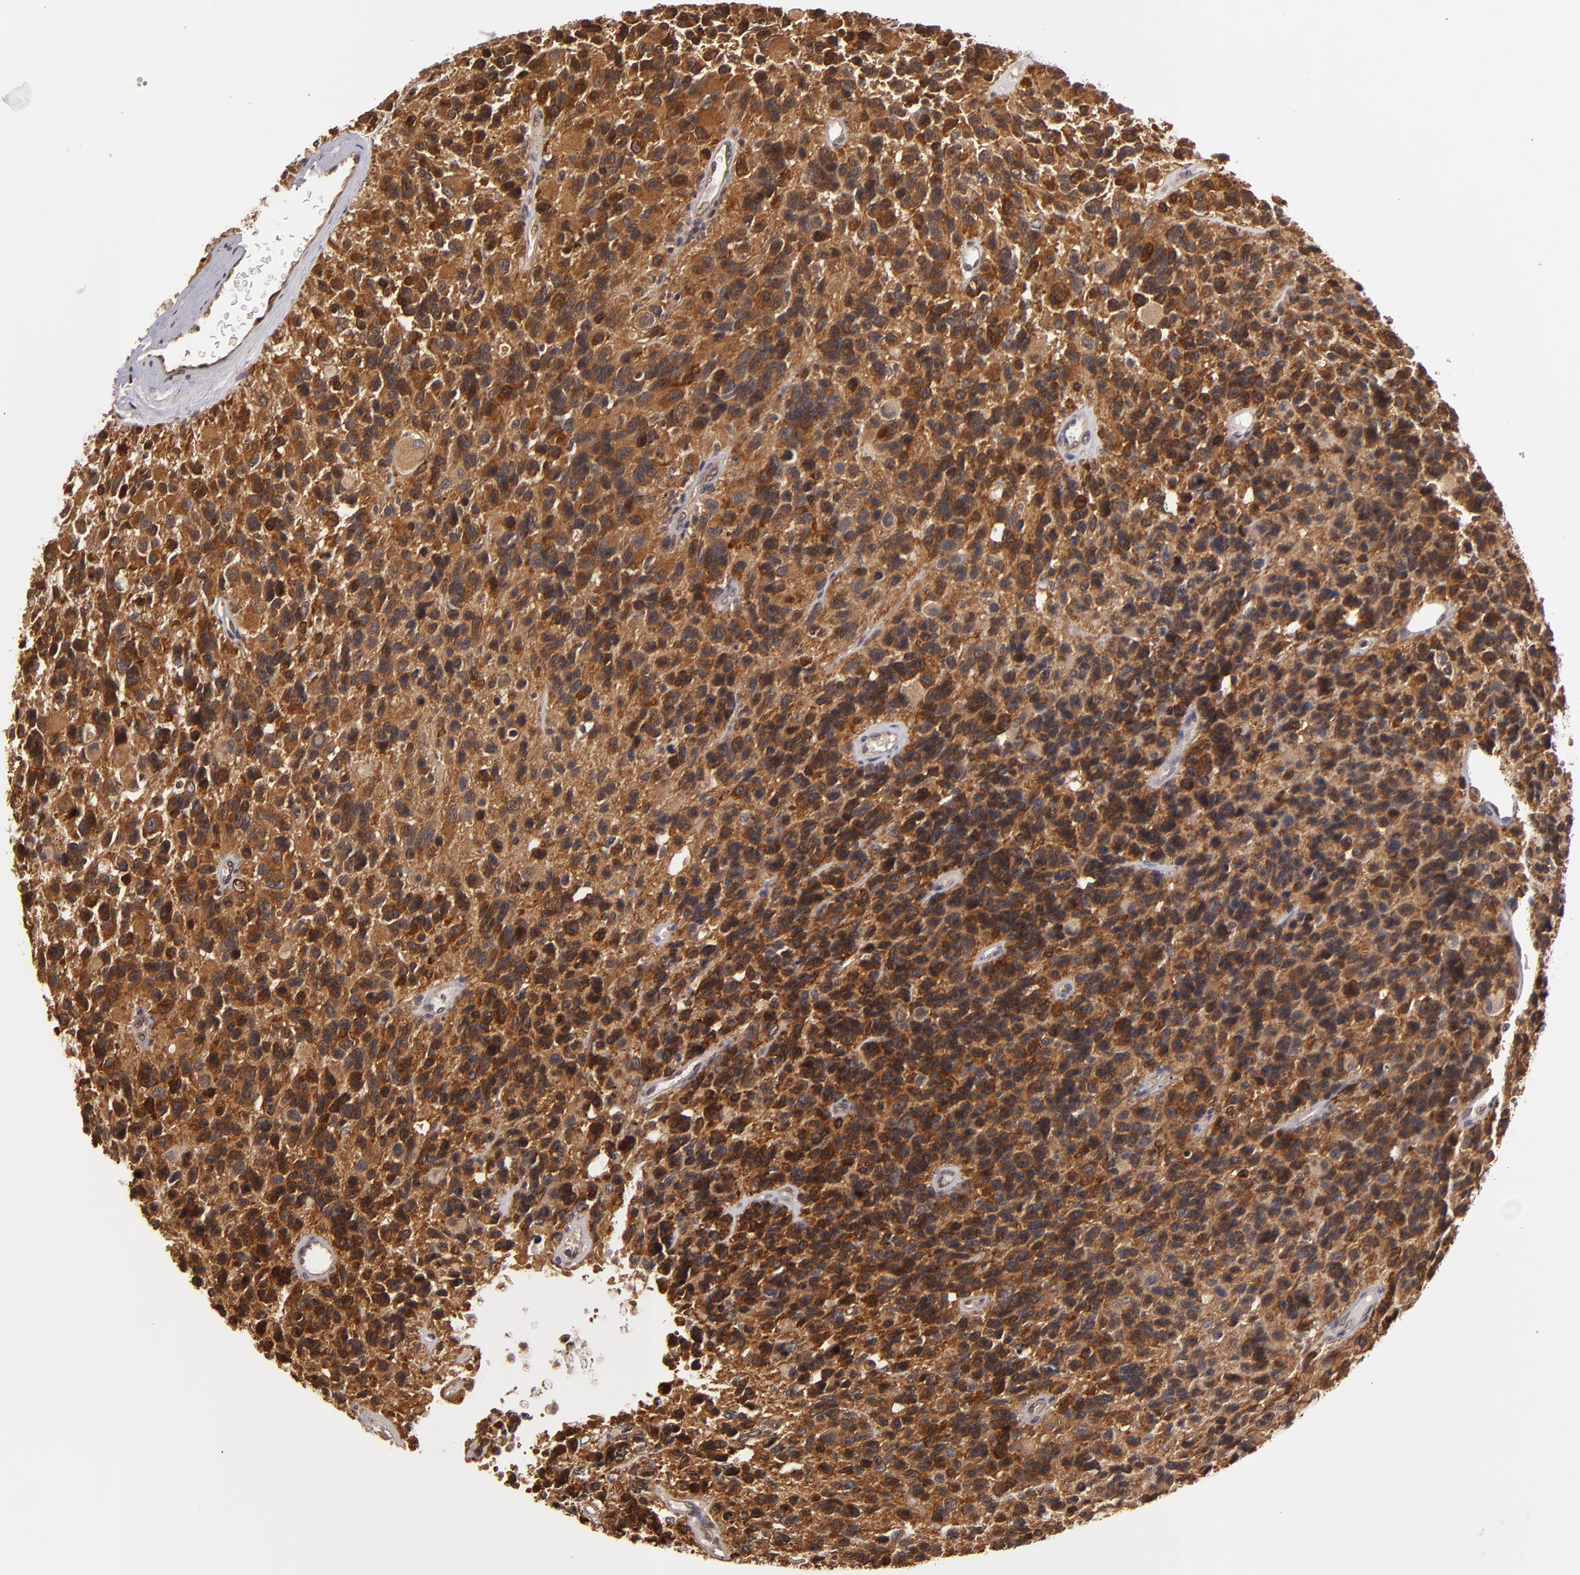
{"staining": {"intensity": "strong", "quantity": ">75%", "location": "cytoplasmic/membranous"}, "tissue": "glioma", "cell_type": "Tumor cells", "image_type": "cancer", "snomed": [{"axis": "morphology", "description": "Glioma, malignant, High grade"}, {"axis": "topography", "description": "Brain"}], "caption": "Malignant glioma (high-grade) stained for a protein displays strong cytoplasmic/membranous positivity in tumor cells.", "gene": "MAPK3", "patient": {"sex": "male", "age": 77}}